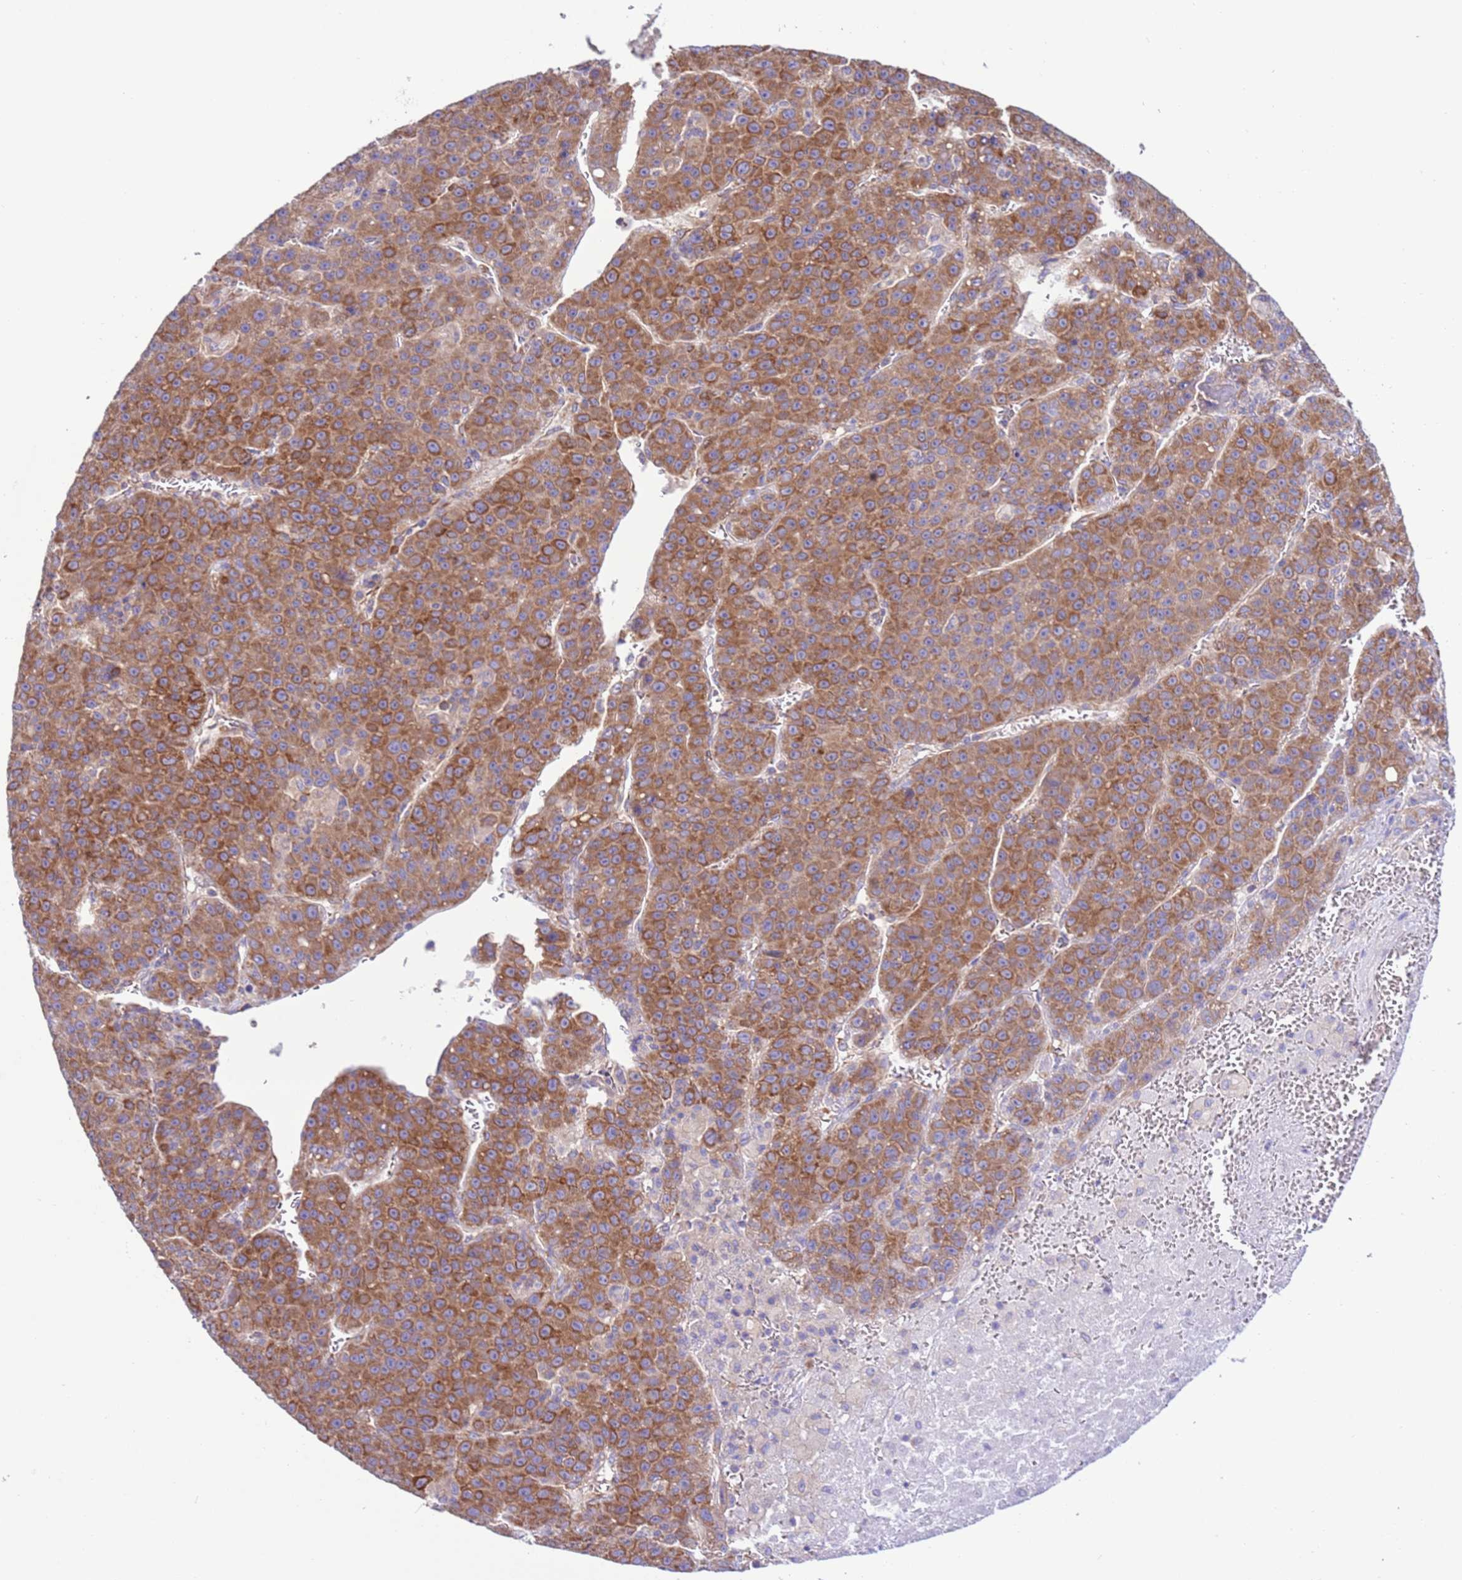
{"staining": {"intensity": "moderate", "quantity": ">75%", "location": "cytoplasmic/membranous"}, "tissue": "liver cancer", "cell_type": "Tumor cells", "image_type": "cancer", "snomed": [{"axis": "morphology", "description": "Carcinoma, Hepatocellular, NOS"}, {"axis": "topography", "description": "Liver"}], "caption": "Immunohistochemistry (IHC) histopathology image of hepatocellular carcinoma (liver) stained for a protein (brown), which shows medium levels of moderate cytoplasmic/membranous positivity in about >75% of tumor cells.", "gene": "VARS1", "patient": {"sex": "female", "age": 53}}